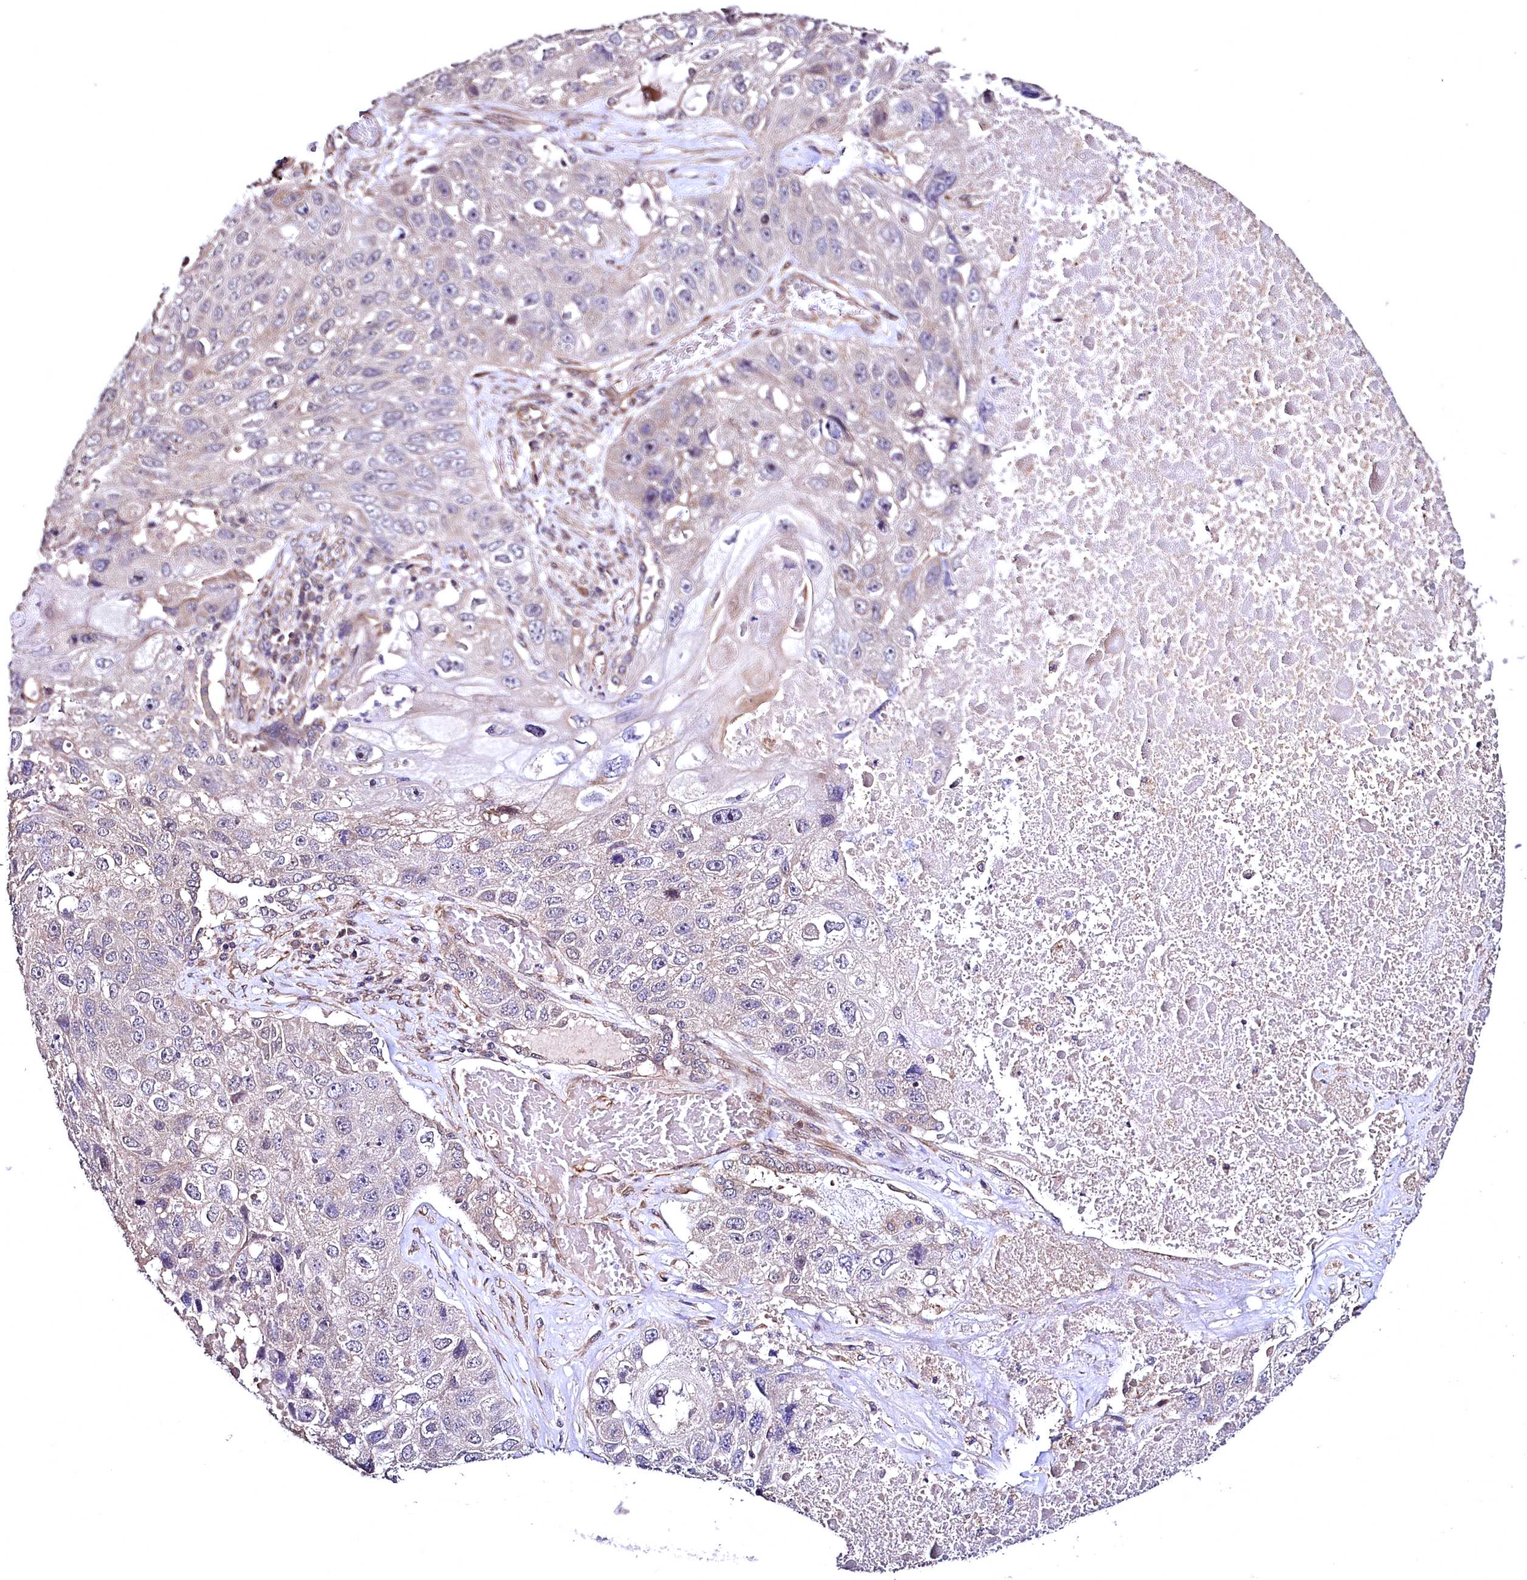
{"staining": {"intensity": "negative", "quantity": "none", "location": "none"}, "tissue": "lung cancer", "cell_type": "Tumor cells", "image_type": "cancer", "snomed": [{"axis": "morphology", "description": "Squamous cell carcinoma, NOS"}, {"axis": "topography", "description": "Lung"}], "caption": "Squamous cell carcinoma (lung) was stained to show a protein in brown. There is no significant expression in tumor cells.", "gene": "TBCEL", "patient": {"sex": "male", "age": 61}}